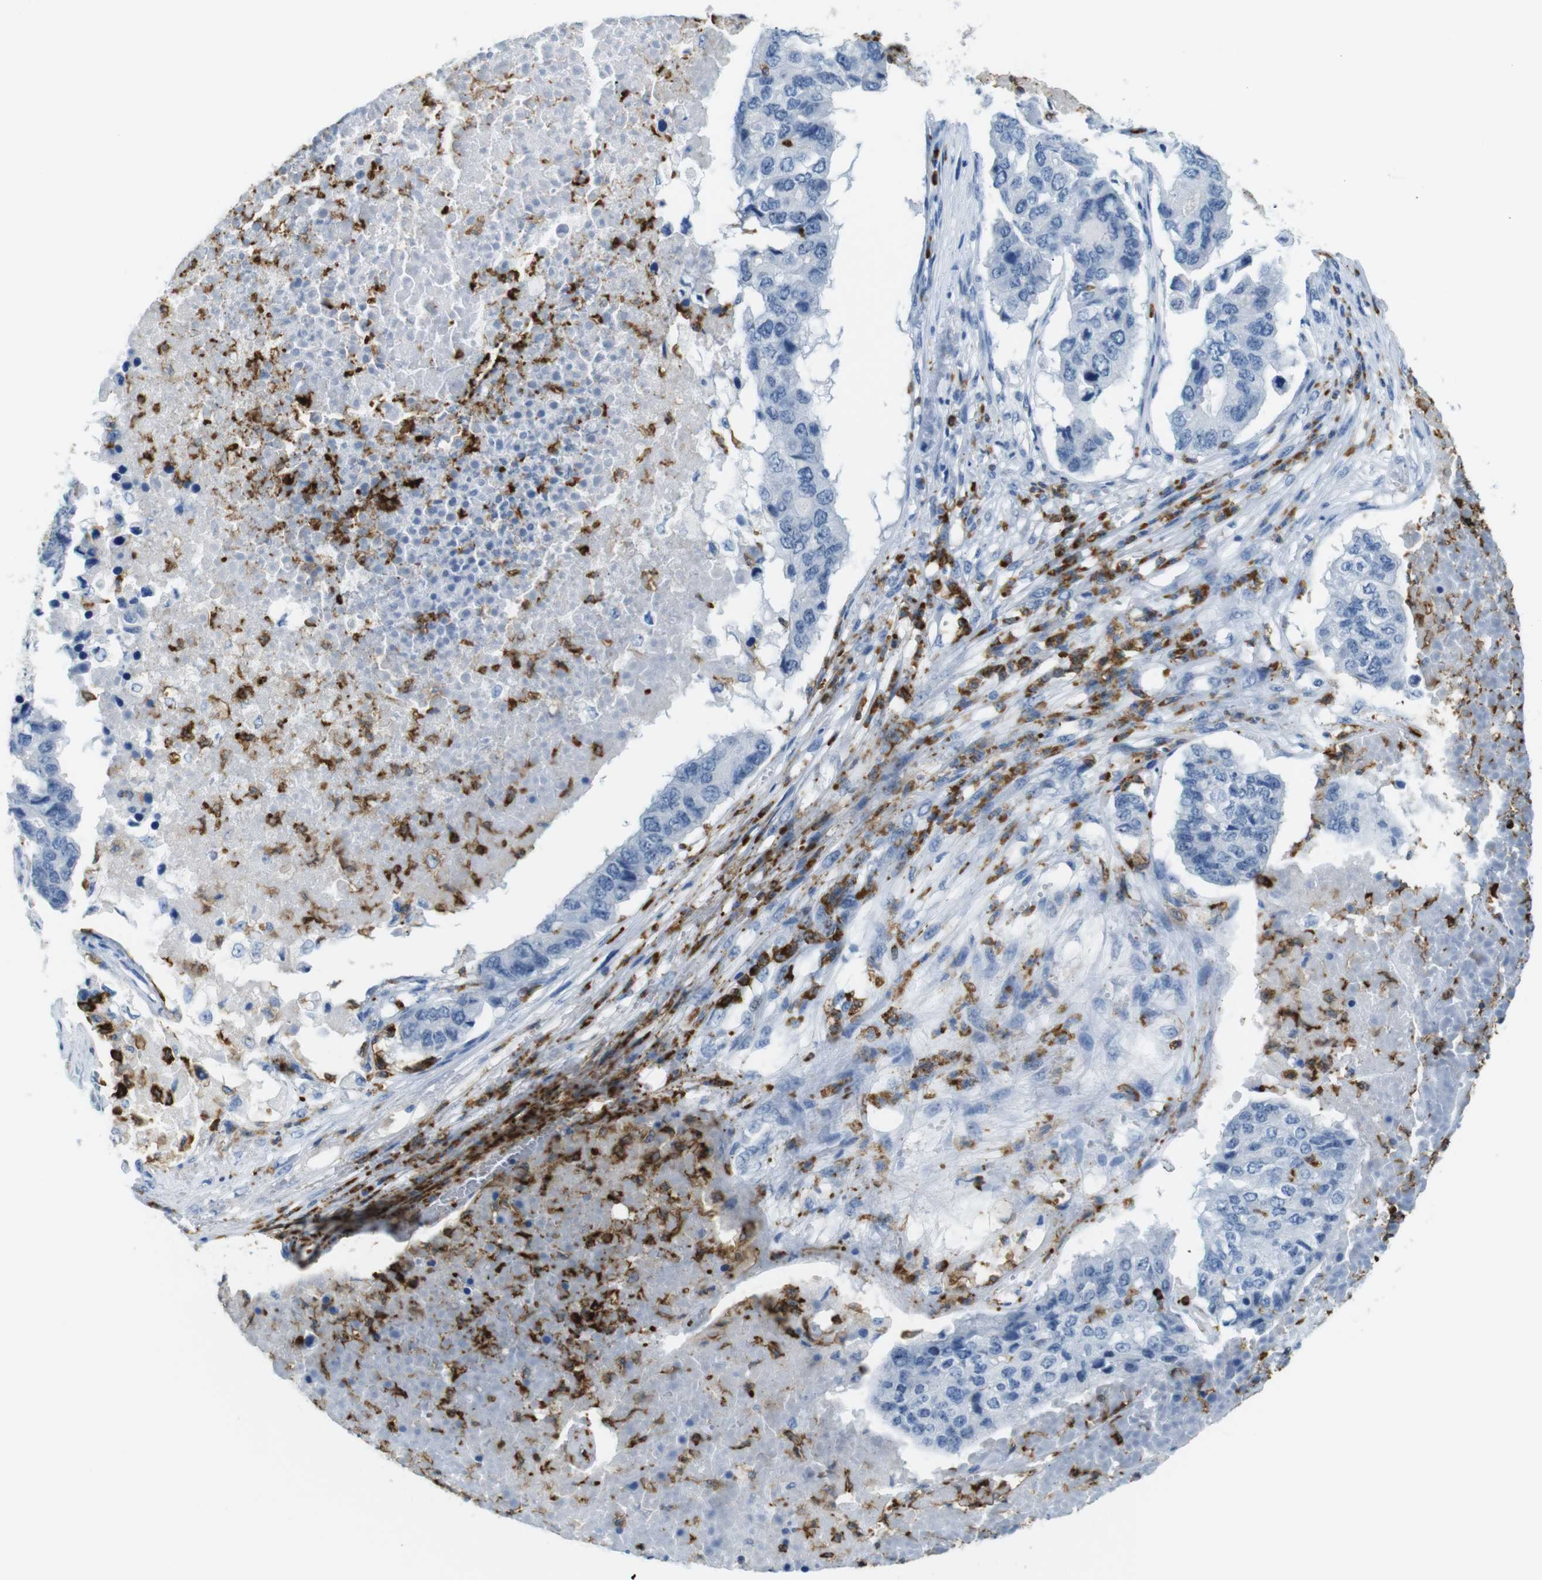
{"staining": {"intensity": "negative", "quantity": "none", "location": "none"}, "tissue": "pancreatic cancer", "cell_type": "Tumor cells", "image_type": "cancer", "snomed": [{"axis": "morphology", "description": "Adenocarcinoma, NOS"}, {"axis": "topography", "description": "Pancreas"}], "caption": "Tumor cells show no significant positivity in pancreatic adenocarcinoma. (DAB immunohistochemistry, high magnification).", "gene": "MCEMP1", "patient": {"sex": "male", "age": 50}}